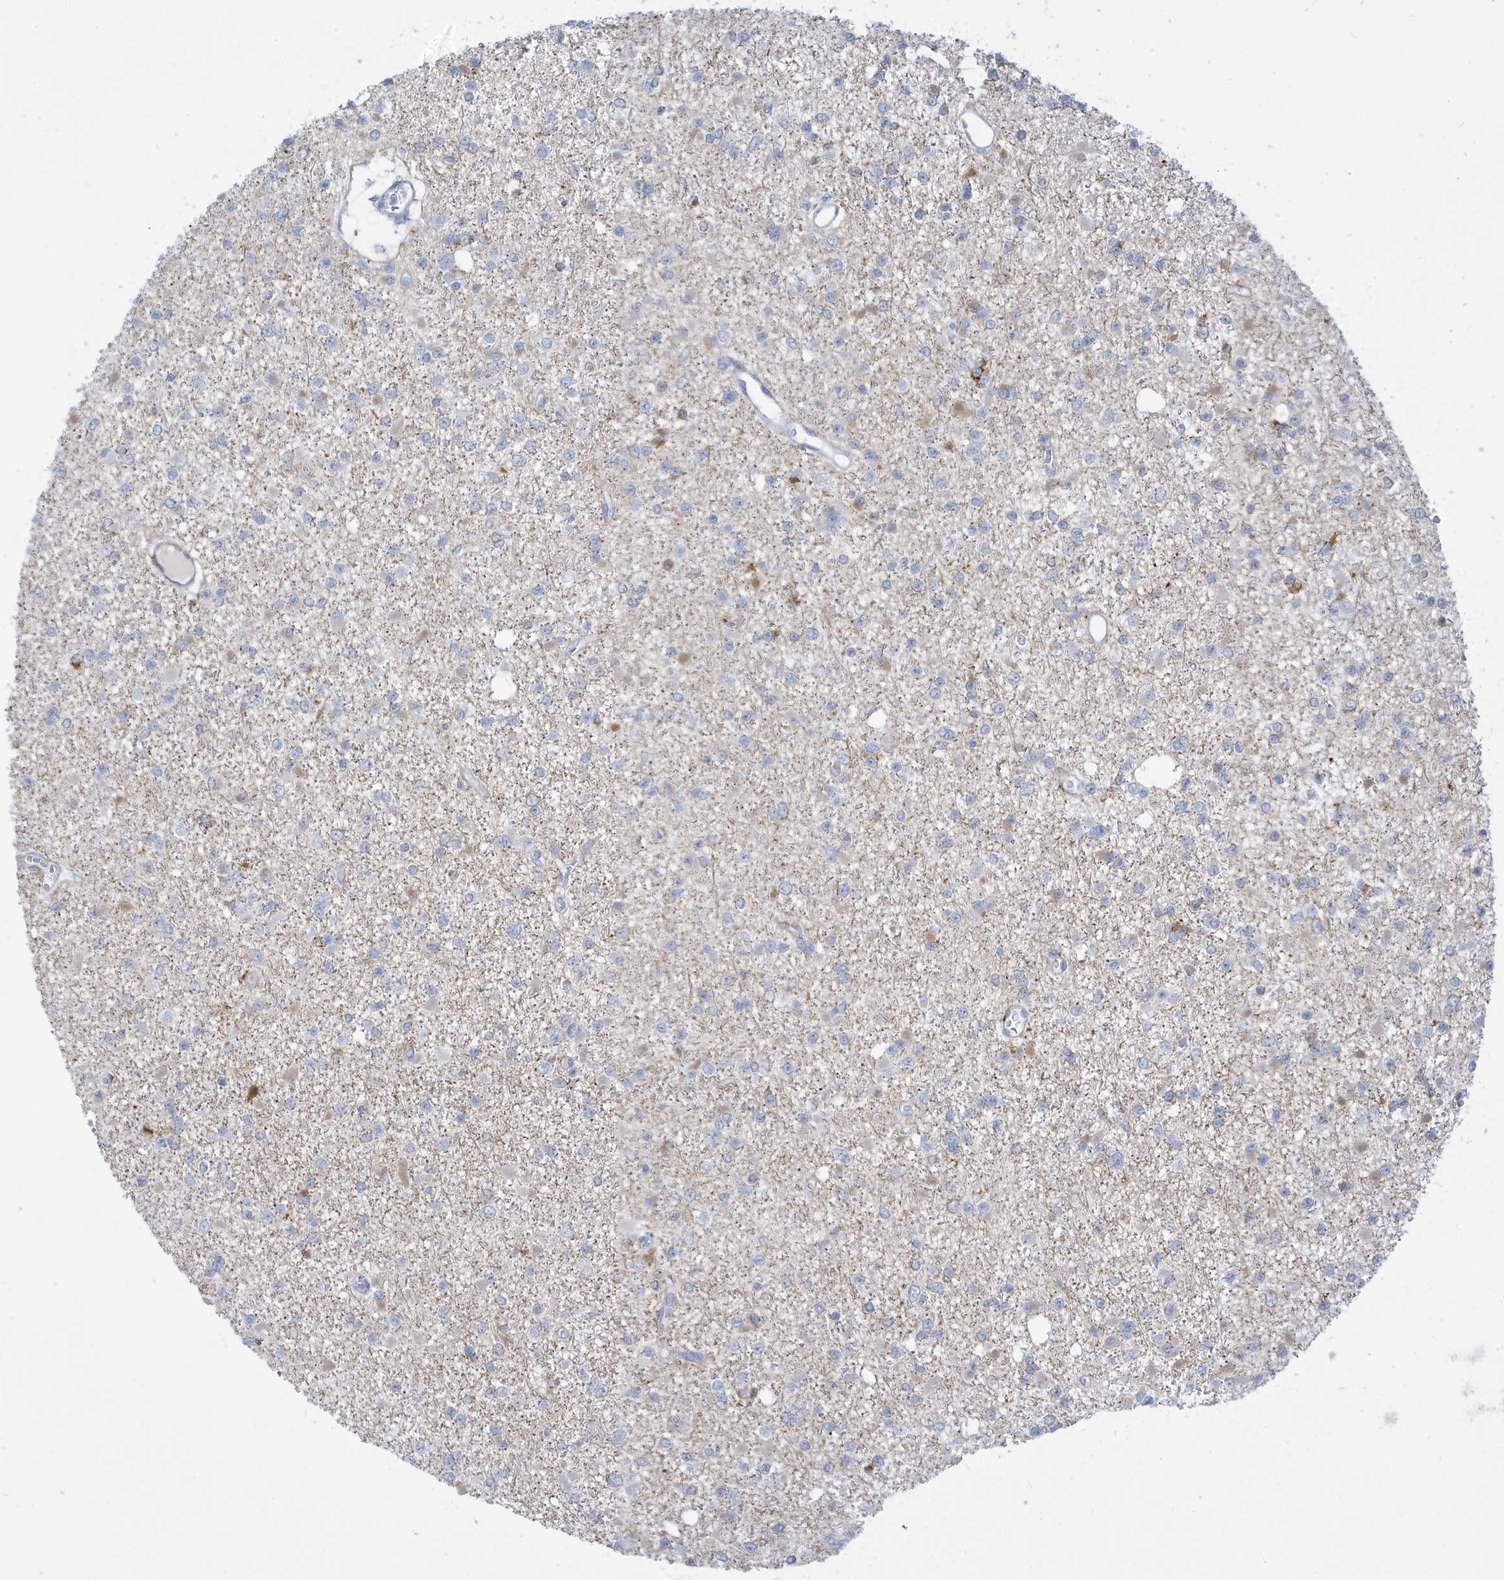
{"staining": {"intensity": "negative", "quantity": "none", "location": "none"}, "tissue": "glioma", "cell_type": "Tumor cells", "image_type": "cancer", "snomed": [{"axis": "morphology", "description": "Glioma, malignant, Low grade"}, {"axis": "topography", "description": "Brain"}], "caption": "This is an immunohistochemistry (IHC) image of glioma. There is no positivity in tumor cells.", "gene": "PERM1", "patient": {"sex": "female", "age": 22}}